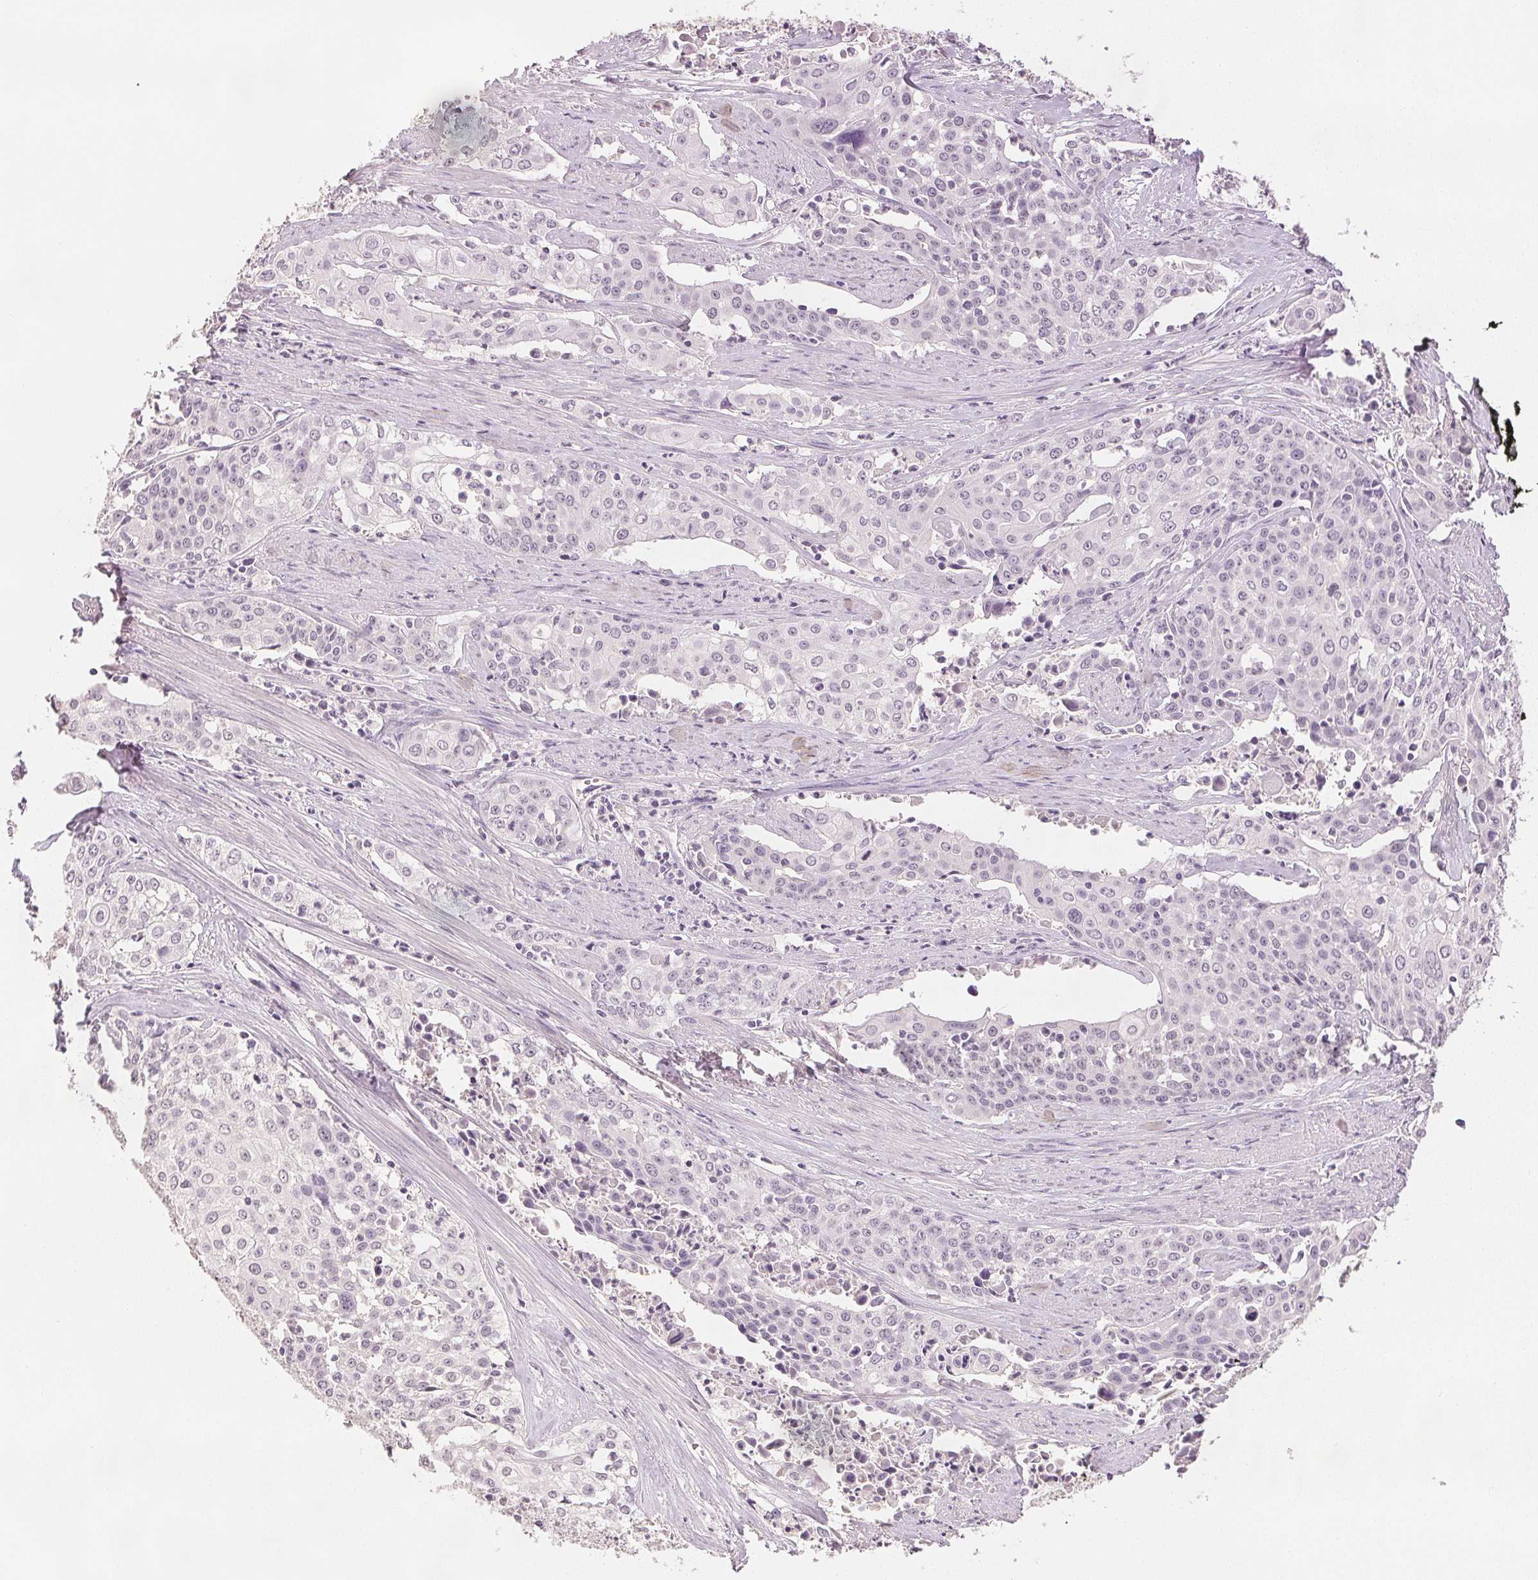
{"staining": {"intensity": "negative", "quantity": "none", "location": "none"}, "tissue": "cervical cancer", "cell_type": "Tumor cells", "image_type": "cancer", "snomed": [{"axis": "morphology", "description": "Squamous cell carcinoma, NOS"}, {"axis": "topography", "description": "Cervix"}], "caption": "A high-resolution photomicrograph shows immunohistochemistry (IHC) staining of cervical cancer, which demonstrates no significant staining in tumor cells. The staining was performed using DAB (3,3'-diaminobenzidine) to visualize the protein expression in brown, while the nuclei were stained in blue with hematoxylin (Magnification: 20x).", "gene": "SCGN", "patient": {"sex": "female", "age": 39}}